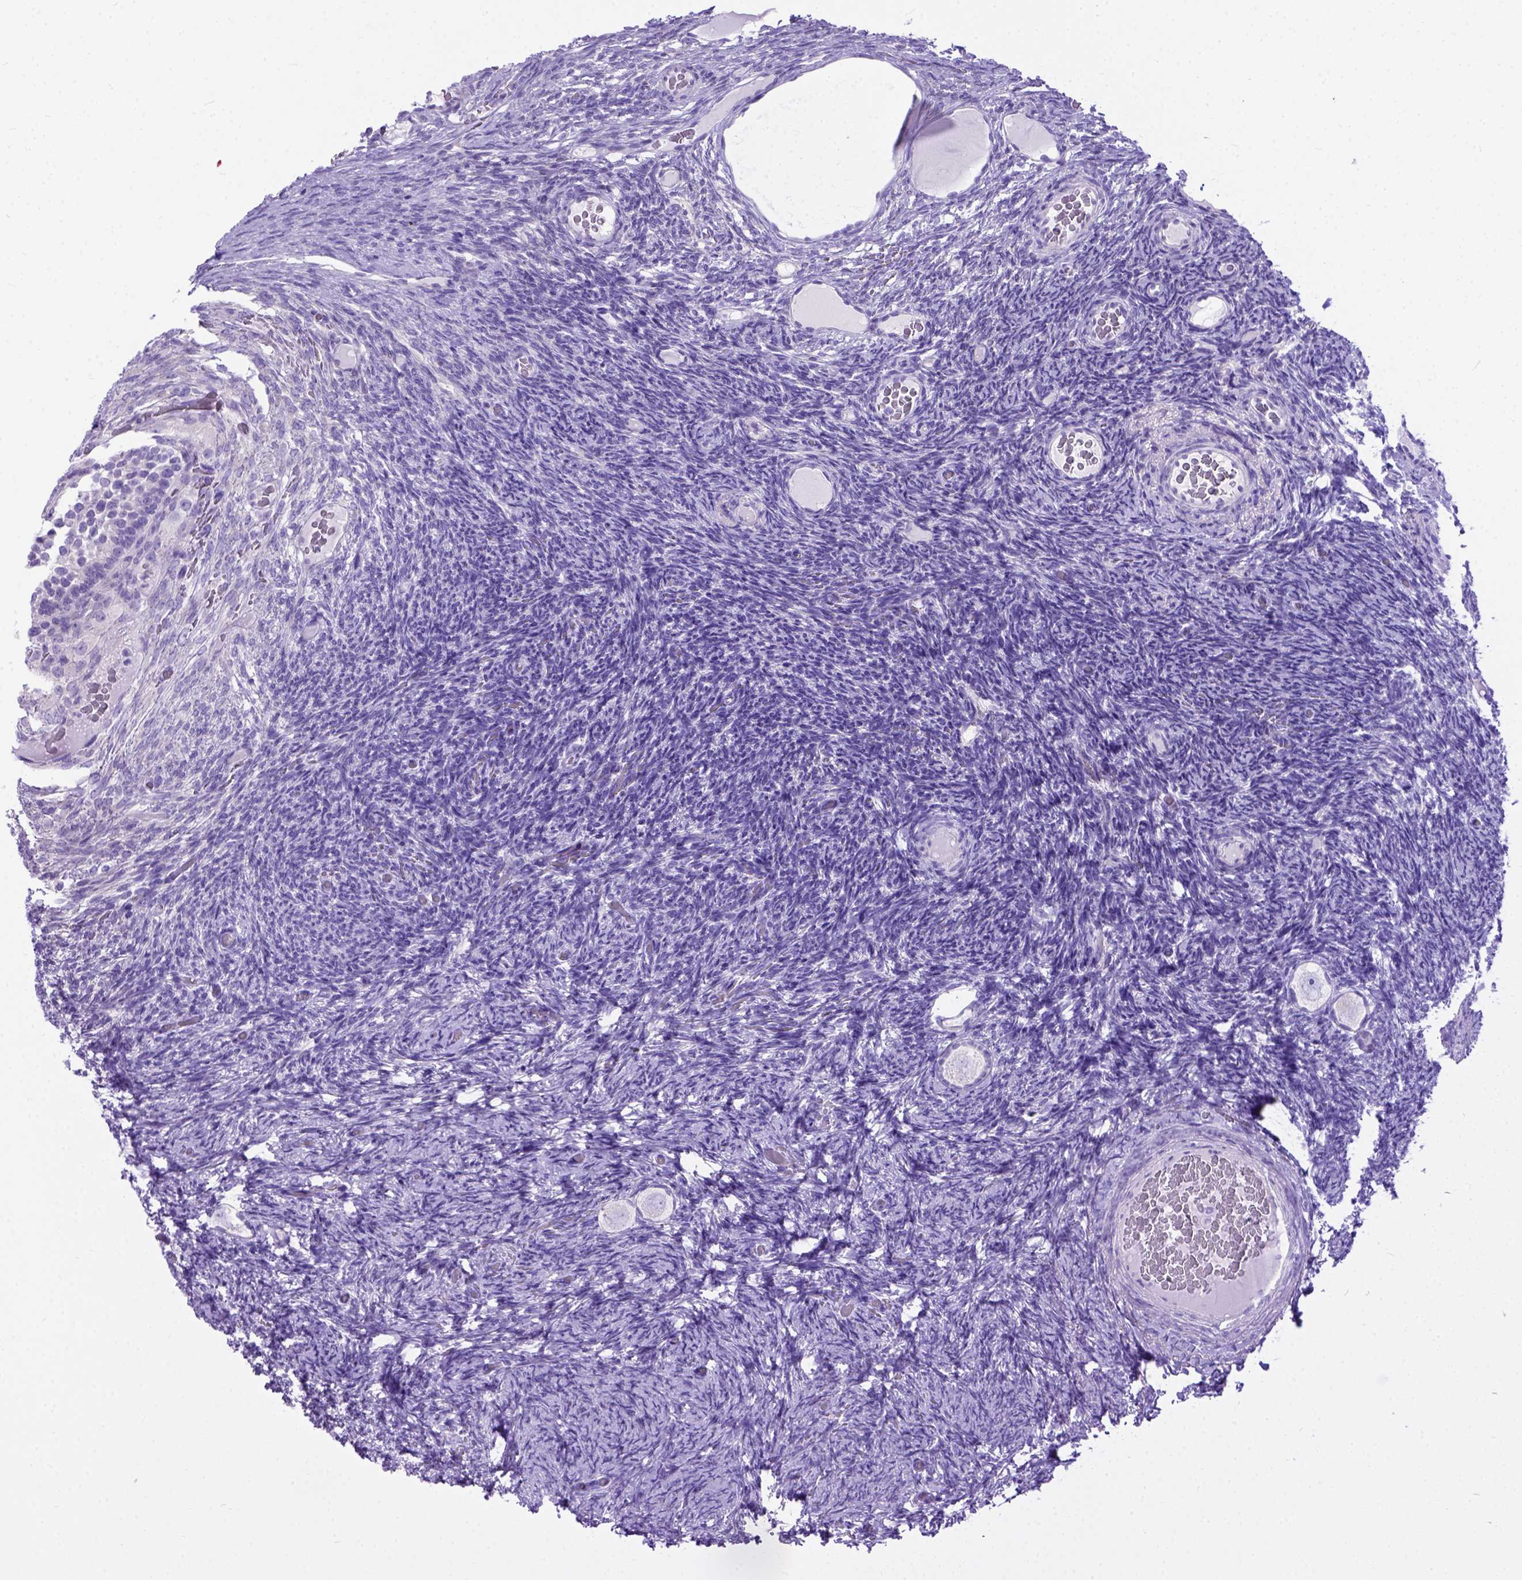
{"staining": {"intensity": "negative", "quantity": "none", "location": "none"}, "tissue": "ovary", "cell_type": "Follicle cells", "image_type": "normal", "snomed": [{"axis": "morphology", "description": "Normal tissue, NOS"}, {"axis": "topography", "description": "Ovary"}], "caption": "This is a image of immunohistochemistry (IHC) staining of normal ovary, which shows no expression in follicle cells.", "gene": "ODAD3", "patient": {"sex": "female", "age": 34}}